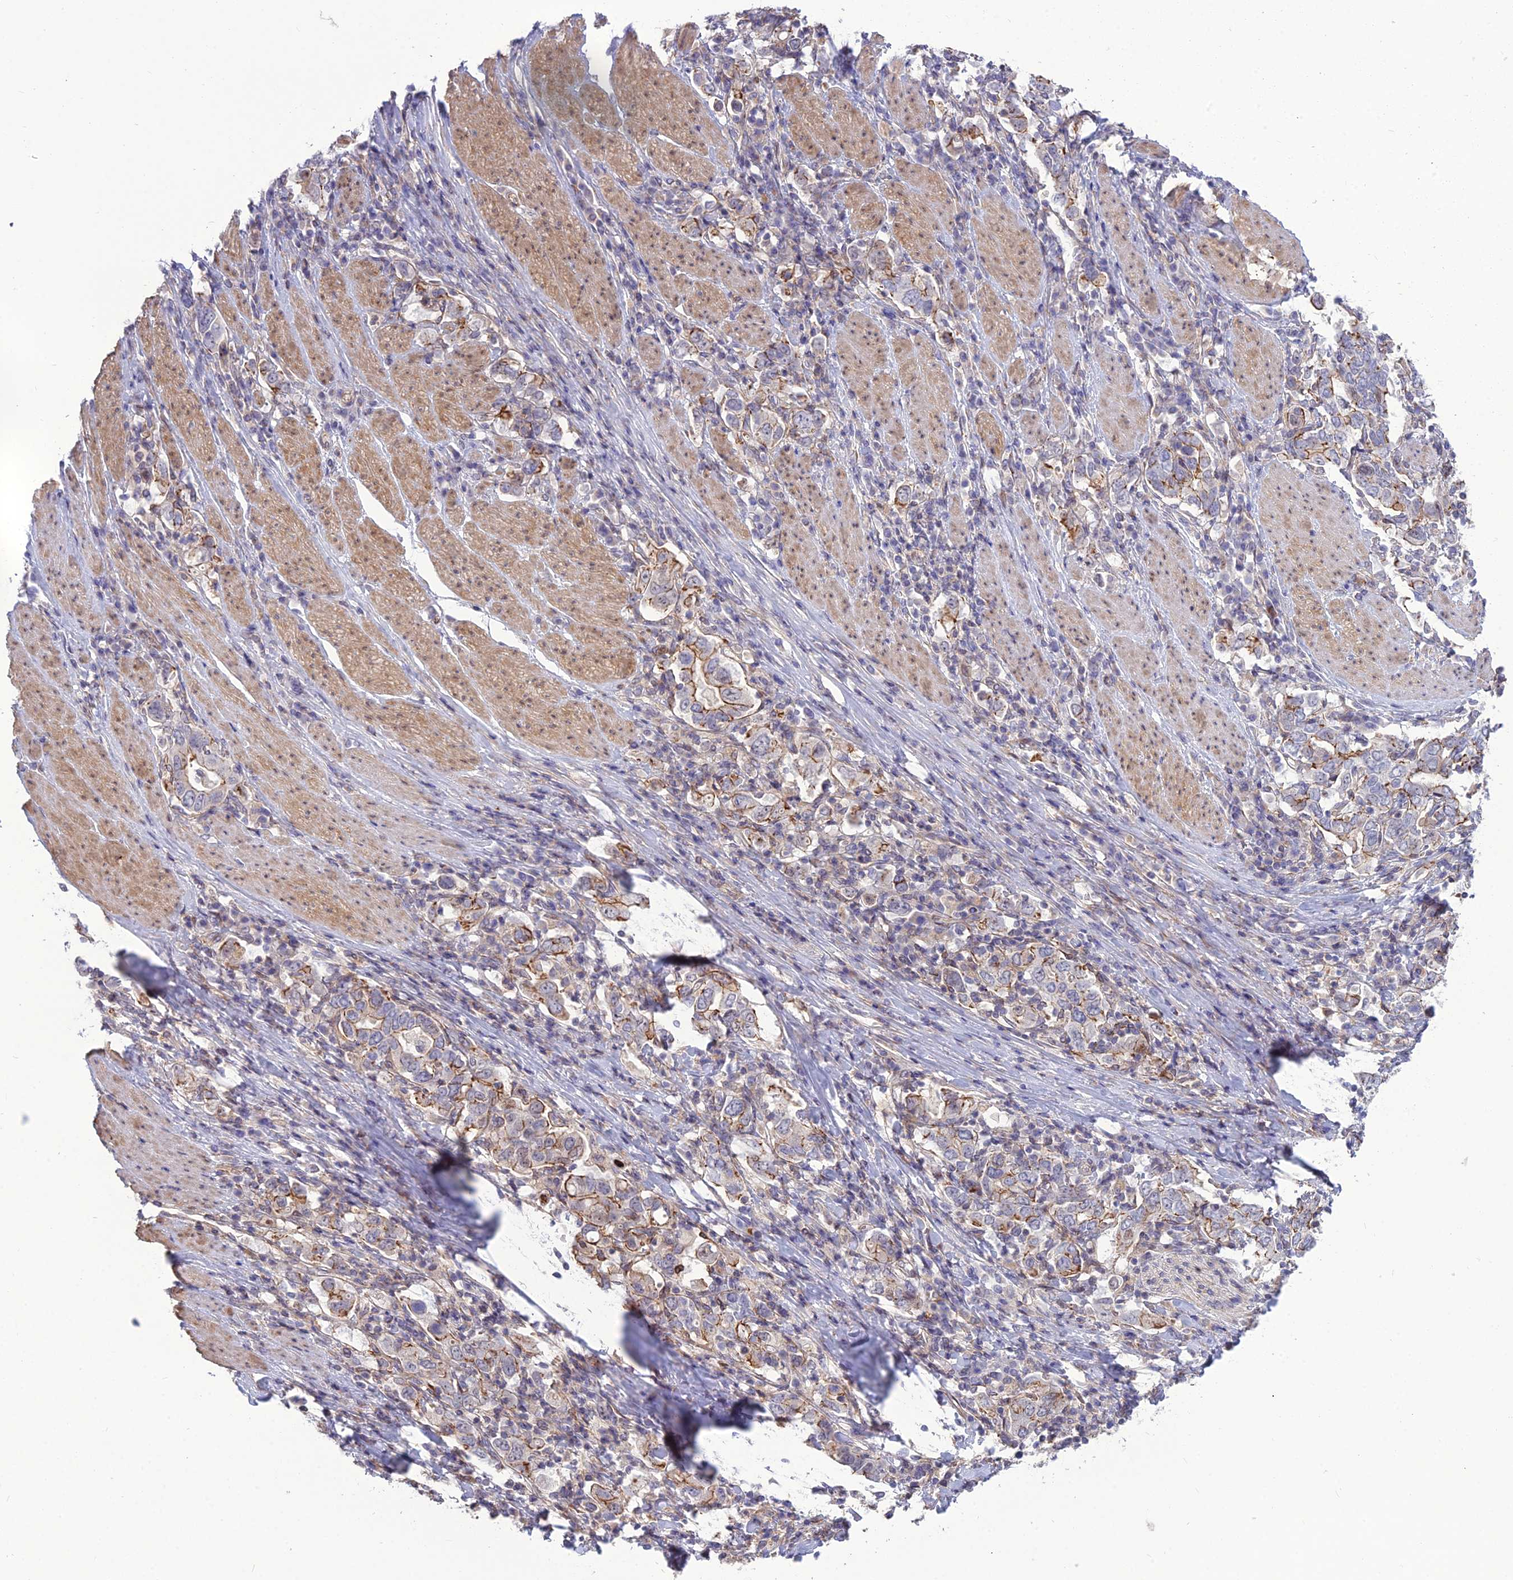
{"staining": {"intensity": "moderate", "quantity": "<25%", "location": "cytoplasmic/membranous"}, "tissue": "stomach cancer", "cell_type": "Tumor cells", "image_type": "cancer", "snomed": [{"axis": "morphology", "description": "Adenocarcinoma, NOS"}, {"axis": "topography", "description": "Stomach, upper"}], "caption": "Immunohistochemistry histopathology image of neoplastic tissue: human stomach cancer stained using immunohistochemistry (IHC) reveals low levels of moderate protein expression localized specifically in the cytoplasmic/membranous of tumor cells, appearing as a cytoplasmic/membranous brown color.", "gene": "TSPYL2", "patient": {"sex": "male", "age": 62}}